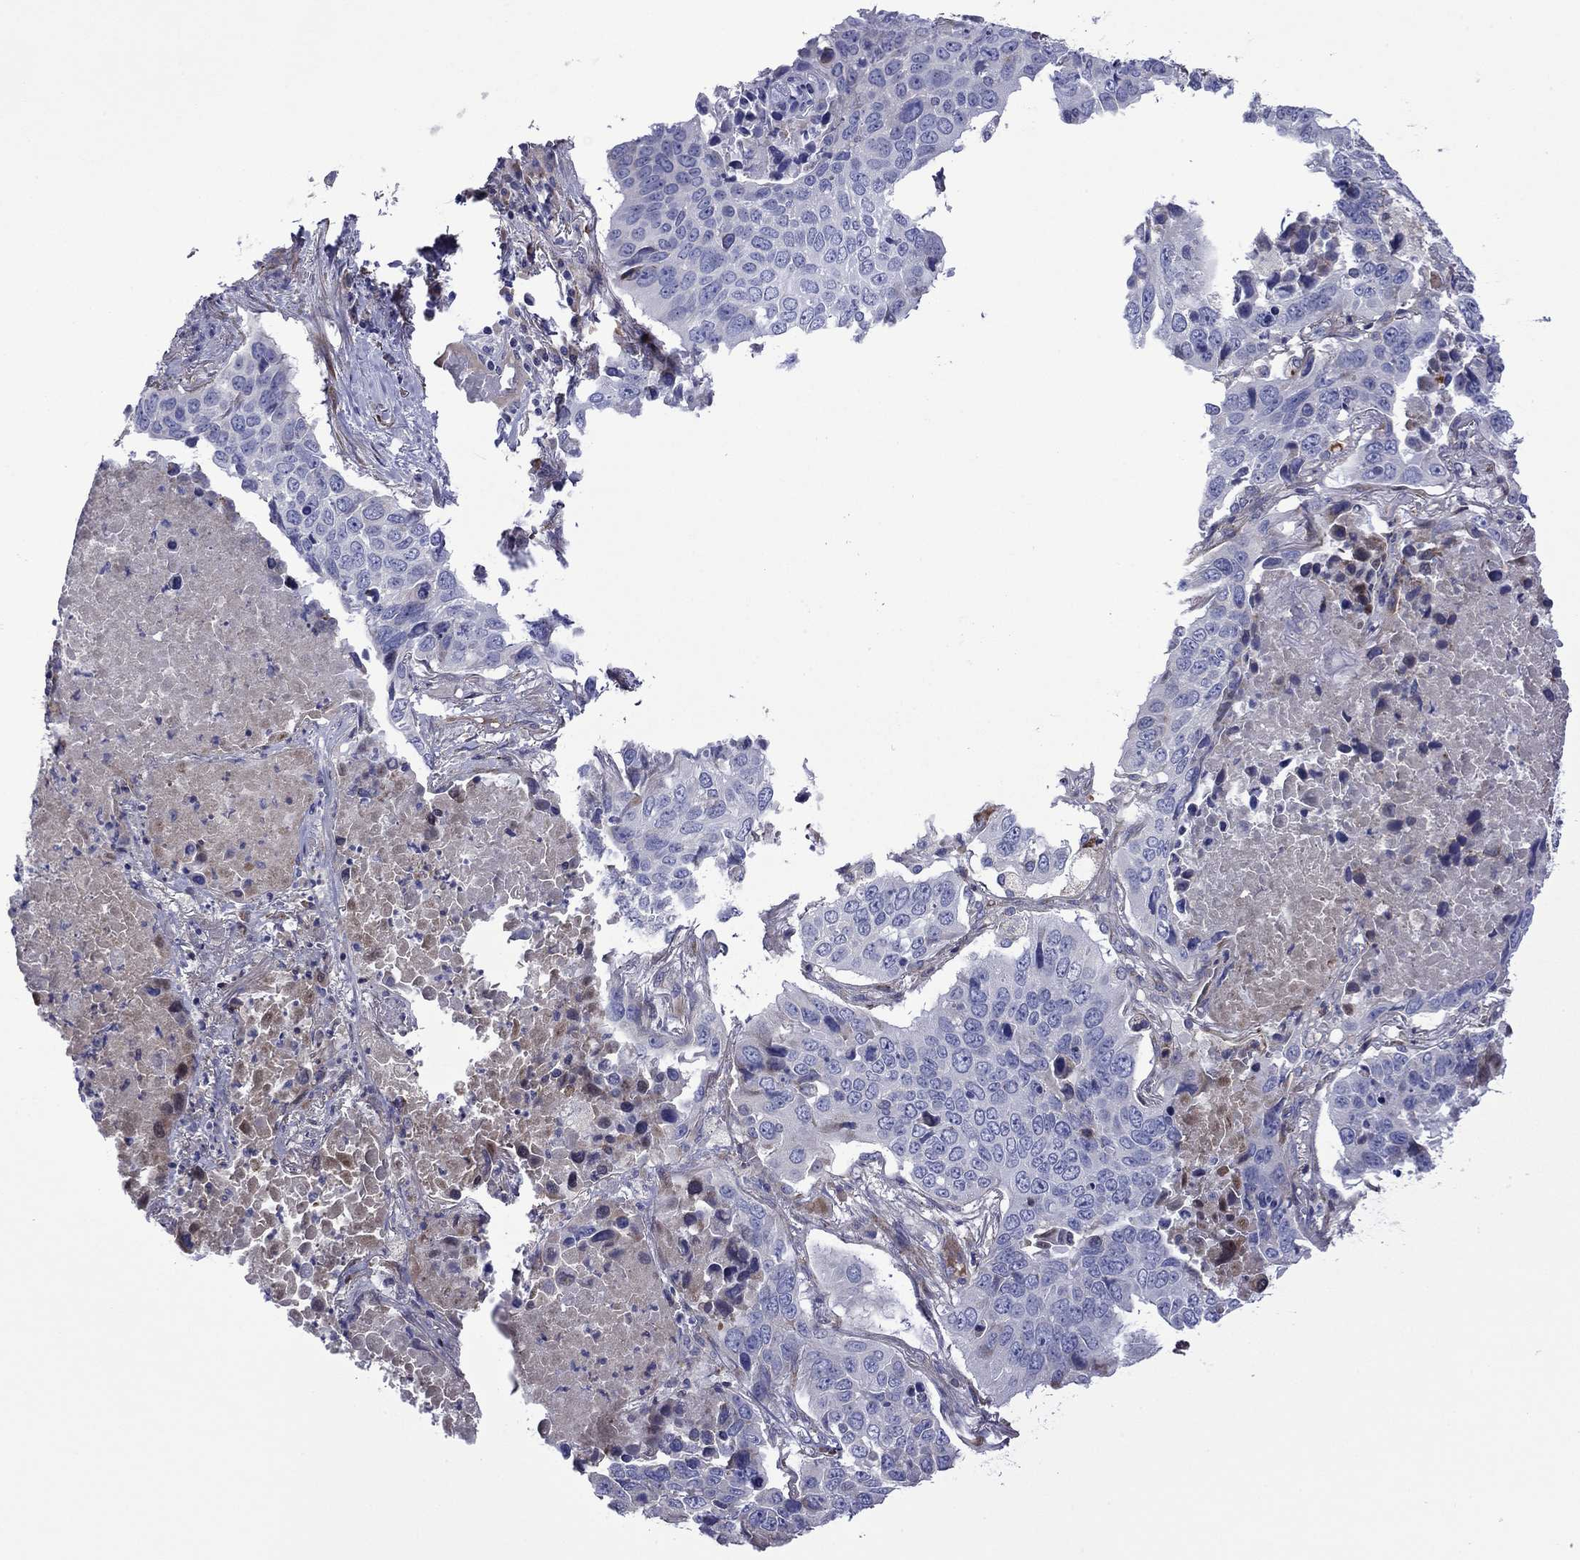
{"staining": {"intensity": "negative", "quantity": "none", "location": "none"}, "tissue": "lung cancer", "cell_type": "Tumor cells", "image_type": "cancer", "snomed": [{"axis": "morphology", "description": "Normal tissue, NOS"}, {"axis": "morphology", "description": "Squamous cell carcinoma, NOS"}, {"axis": "topography", "description": "Bronchus"}, {"axis": "topography", "description": "Lung"}], "caption": "A high-resolution histopathology image shows immunohistochemistry staining of lung cancer (squamous cell carcinoma), which demonstrates no significant positivity in tumor cells.", "gene": "HSPG2", "patient": {"sex": "male", "age": 64}}